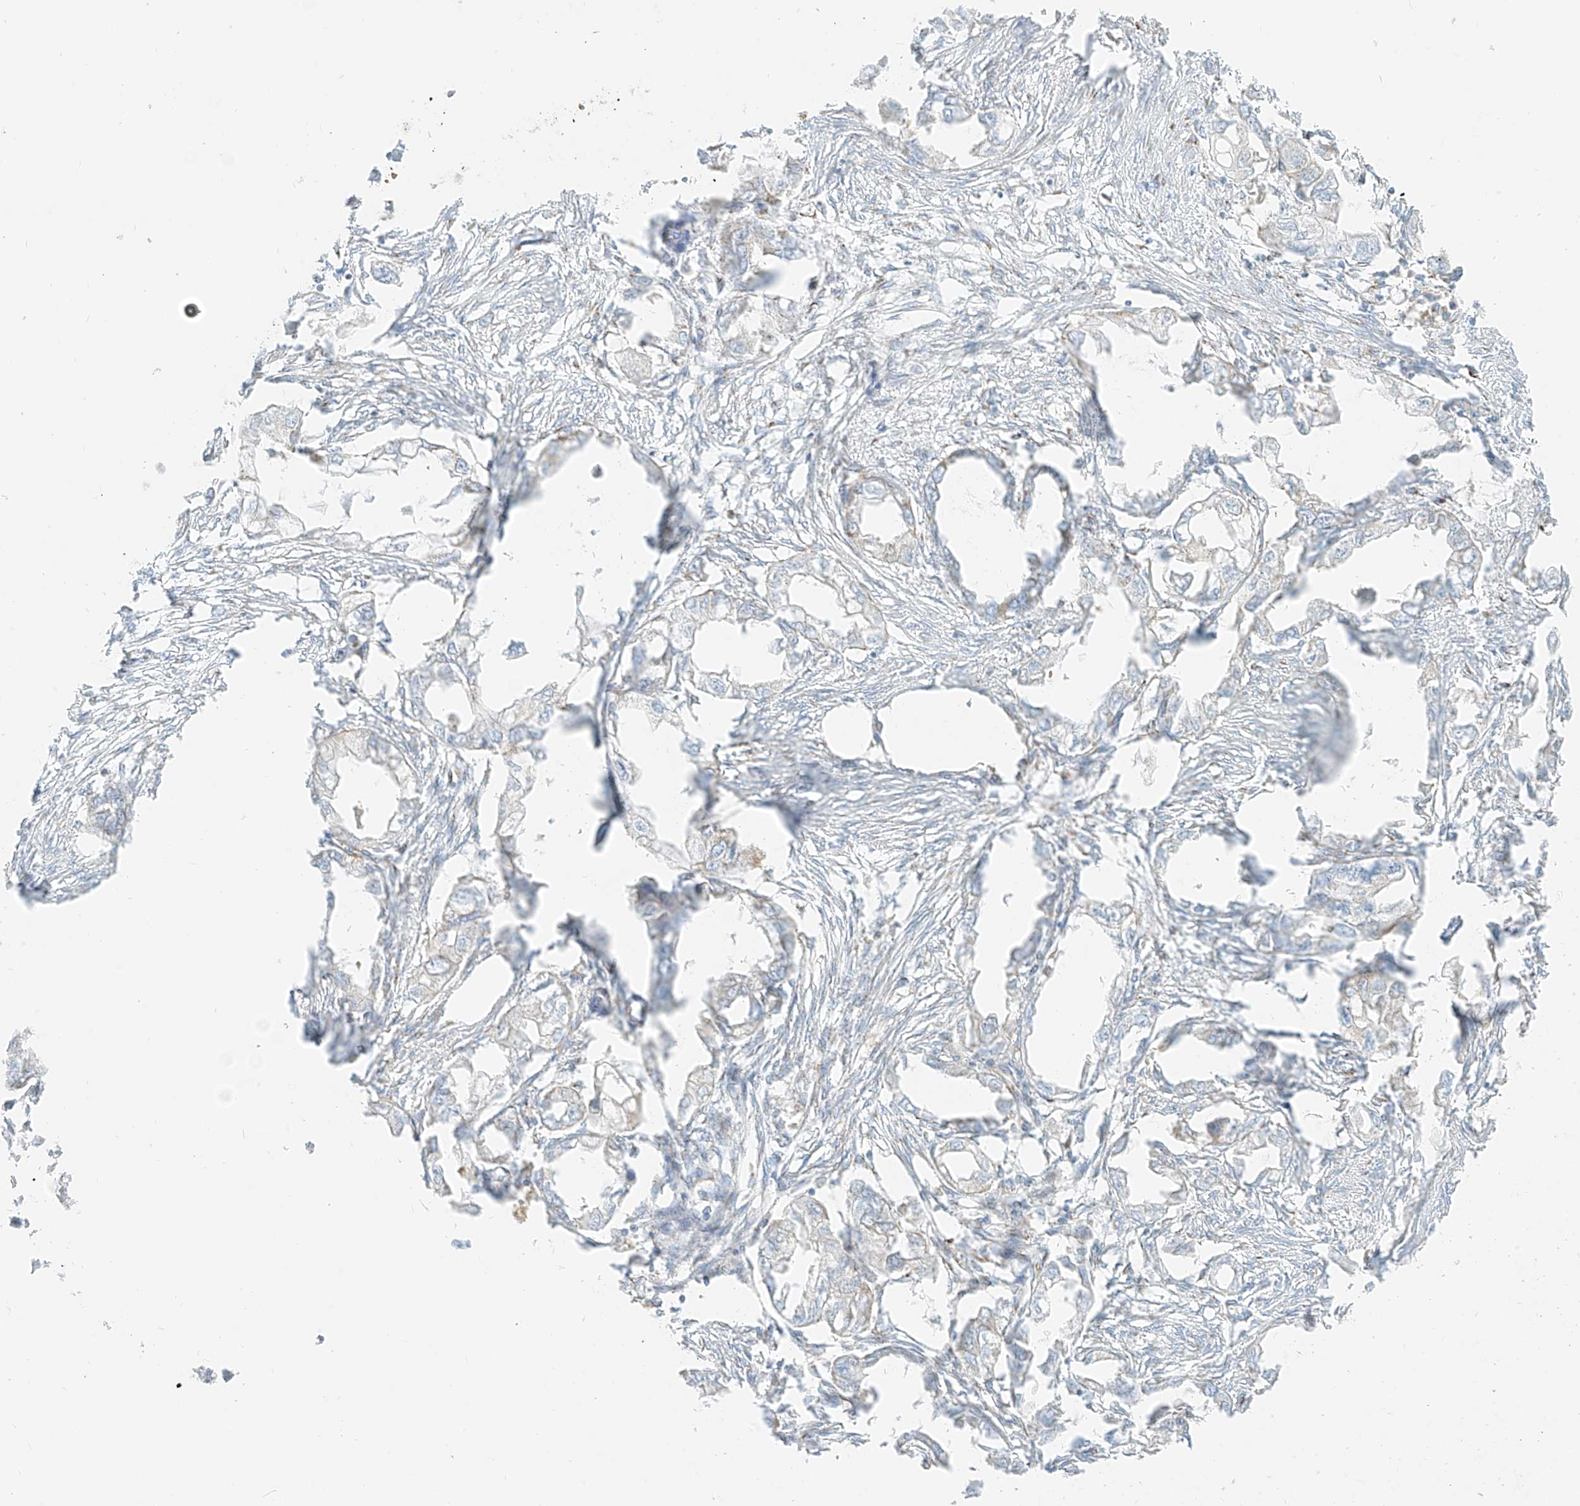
{"staining": {"intensity": "negative", "quantity": "none", "location": "none"}, "tissue": "endometrial cancer", "cell_type": "Tumor cells", "image_type": "cancer", "snomed": [{"axis": "morphology", "description": "Adenocarcinoma, NOS"}, {"axis": "morphology", "description": "Adenocarcinoma, metastatic, NOS"}, {"axis": "topography", "description": "Adipose tissue"}, {"axis": "topography", "description": "Endometrium"}], "caption": "DAB (3,3'-diaminobenzidine) immunohistochemical staining of human metastatic adenocarcinoma (endometrial) demonstrates no significant expression in tumor cells. (DAB immunohistochemistry (IHC), high magnification).", "gene": "TMEM87B", "patient": {"sex": "female", "age": 67}}